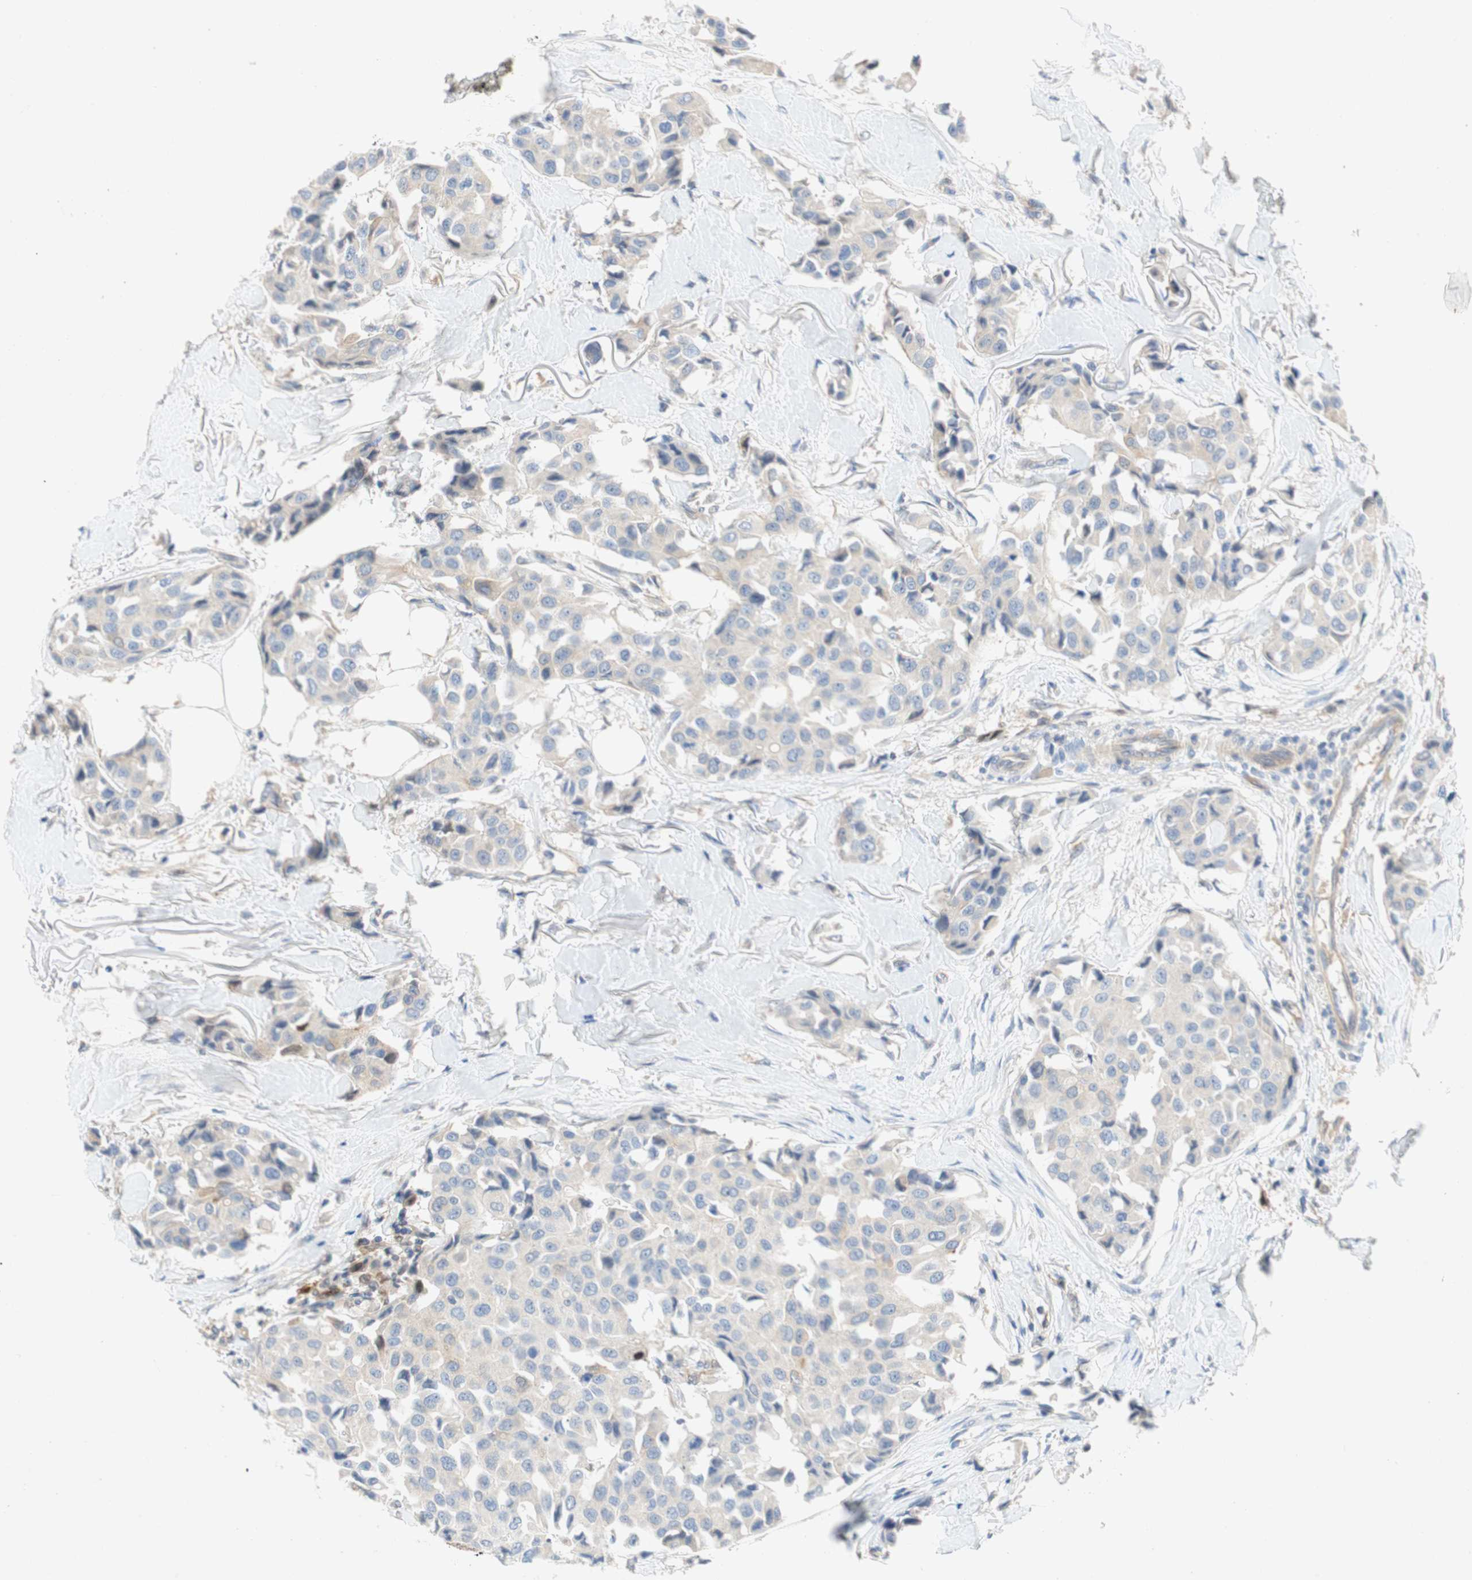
{"staining": {"intensity": "weak", "quantity": "<25%", "location": "cytoplasmic/membranous"}, "tissue": "breast cancer", "cell_type": "Tumor cells", "image_type": "cancer", "snomed": [{"axis": "morphology", "description": "Duct carcinoma"}, {"axis": "topography", "description": "Breast"}], "caption": "Breast cancer (intraductal carcinoma) was stained to show a protein in brown. There is no significant positivity in tumor cells. (Stains: DAB IHC with hematoxylin counter stain, Microscopy: brightfield microscopy at high magnification).", "gene": "RELB", "patient": {"sex": "female", "age": 80}}